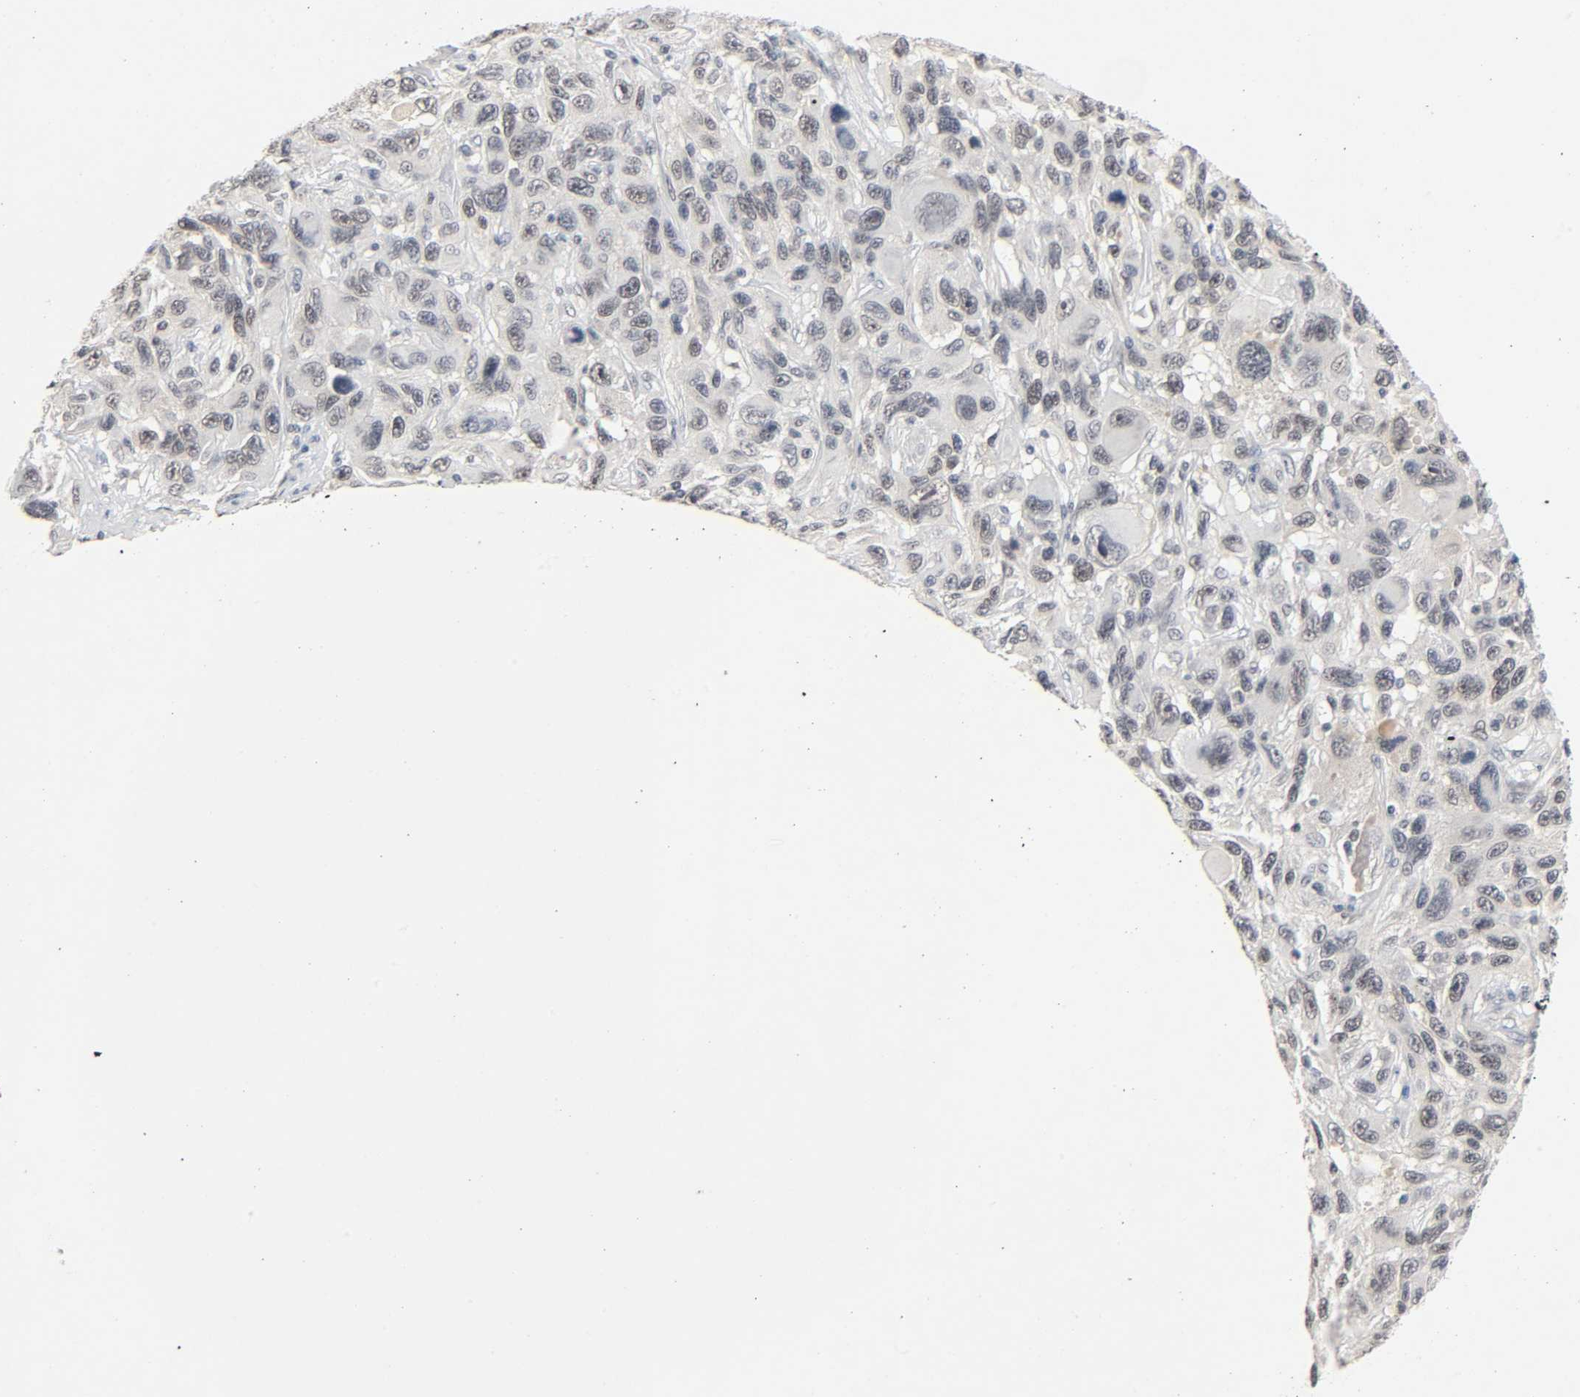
{"staining": {"intensity": "negative", "quantity": "none", "location": "none"}, "tissue": "melanoma", "cell_type": "Tumor cells", "image_type": "cancer", "snomed": [{"axis": "morphology", "description": "Malignant melanoma, NOS"}, {"axis": "topography", "description": "Skin"}], "caption": "Tumor cells are negative for protein expression in human melanoma.", "gene": "MAPKAPK5", "patient": {"sex": "male", "age": 53}}